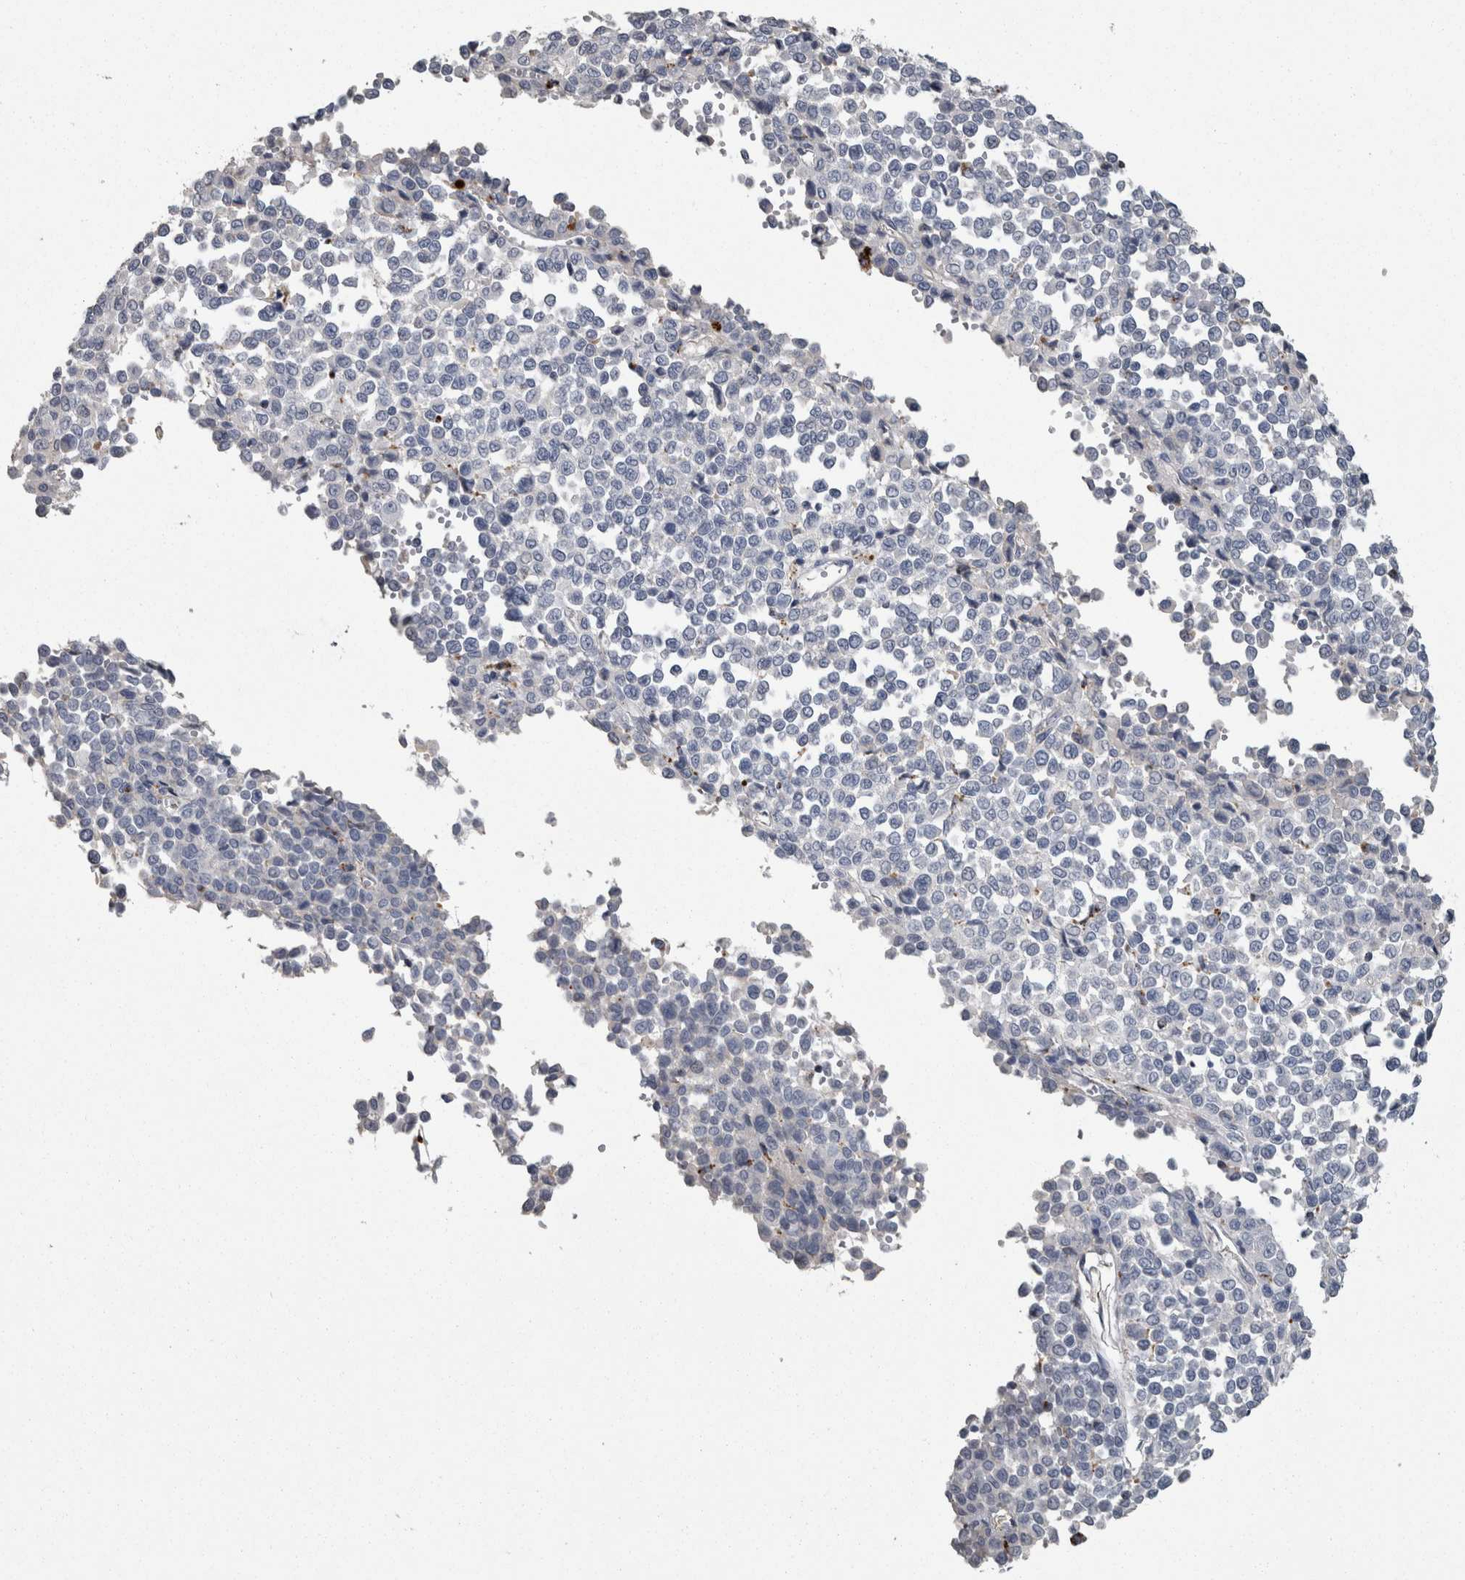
{"staining": {"intensity": "negative", "quantity": "none", "location": "none"}, "tissue": "melanoma", "cell_type": "Tumor cells", "image_type": "cancer", "snomed": [{"axis": "morphology", "description": "Malignant melanoma, Metastatic site"}, {"axis": "topography", "description": "Pancreas"}], "caption": "Tumor cells are negative for brown protein staining in malignant melanoma (metastatic site).", "gene": "DPP7", "patient": {"sex": "female", "age": 30}}